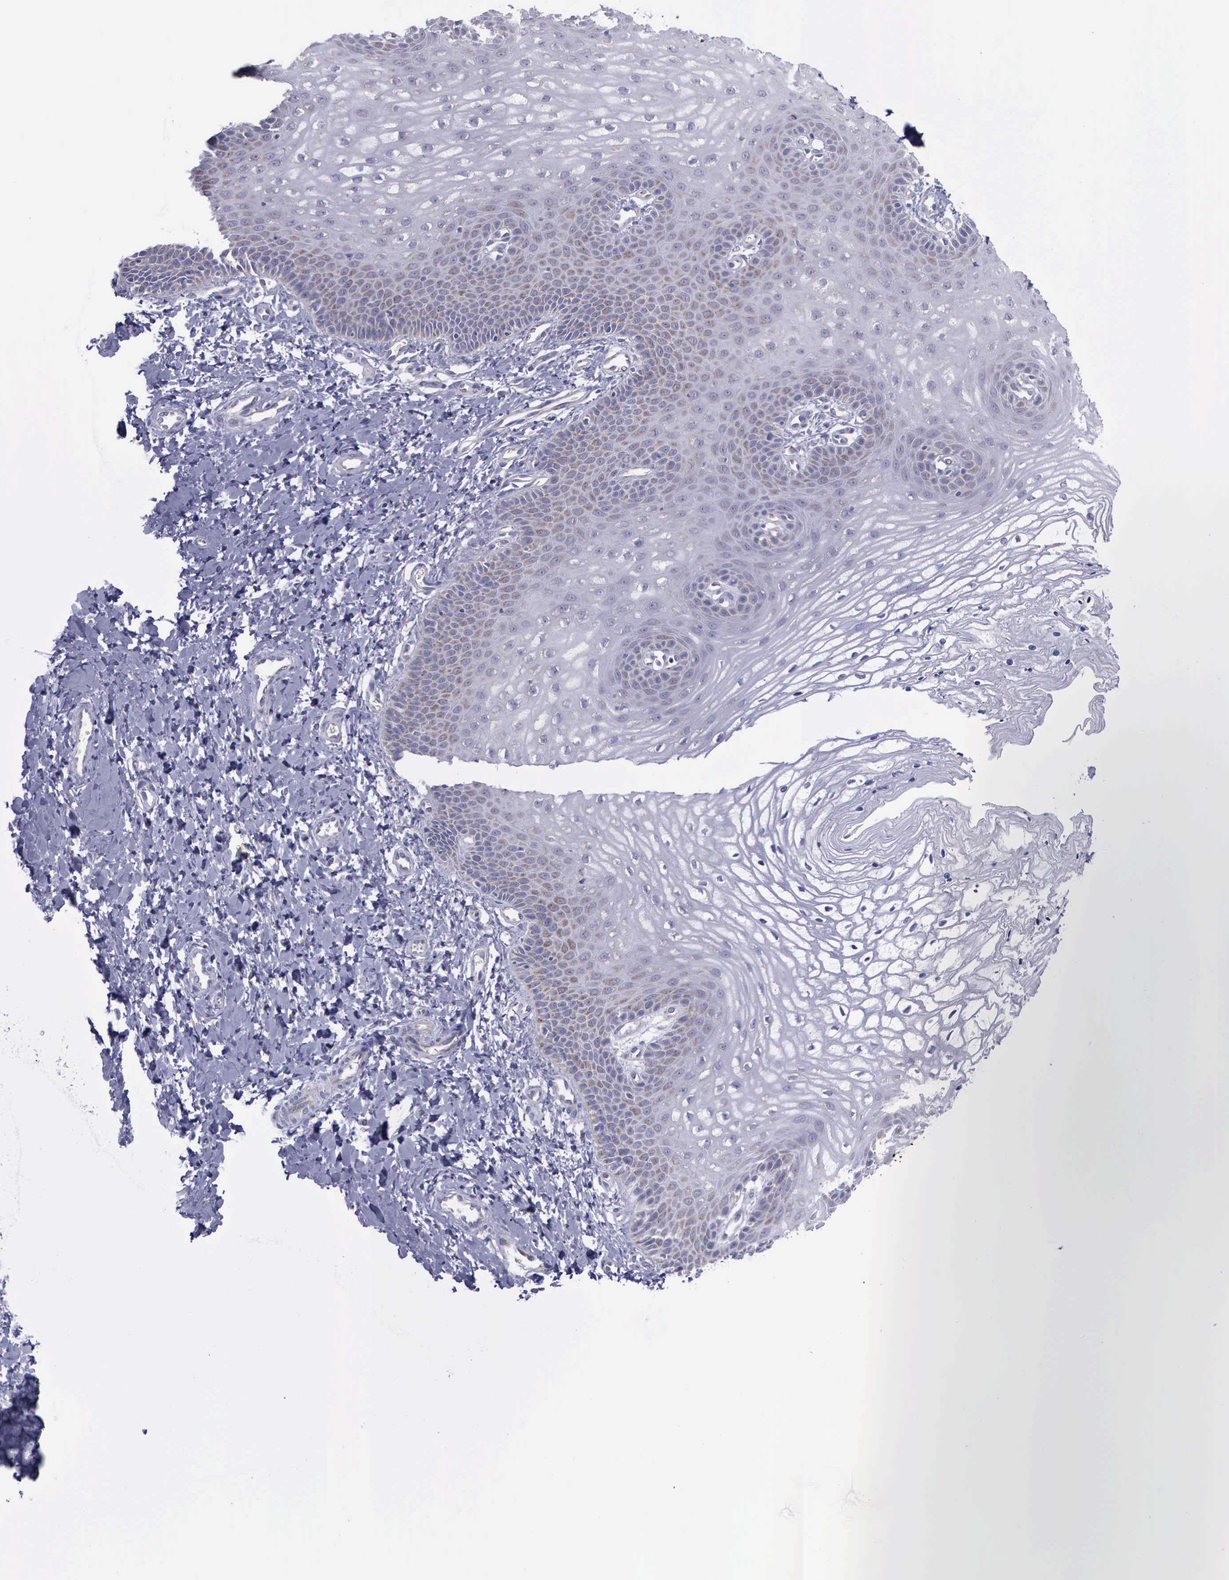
{"staining": {"intensity": "weak", "quantity": "<25%", "location": "cytoplasmic/membranous"}, "tissue": "vagina", "cell_type": "Squamous epithelial cells", "image_type": "normal", "snomed": [{"axis": "morphology", "description": "Normal tissue, NOS"}, {"axis": "topography", "description": "Vagina"}], "caption": "Immunohistochemistry histopathology image of unremarkable vagina: human vagina stained with DAB shows no significant protein positivity in squamous epithelial cells. (DAB immunohistochemistry, high magnification).", "gene": "SYNJ2BP", "patient": {"sex": "female", "age": 68}}